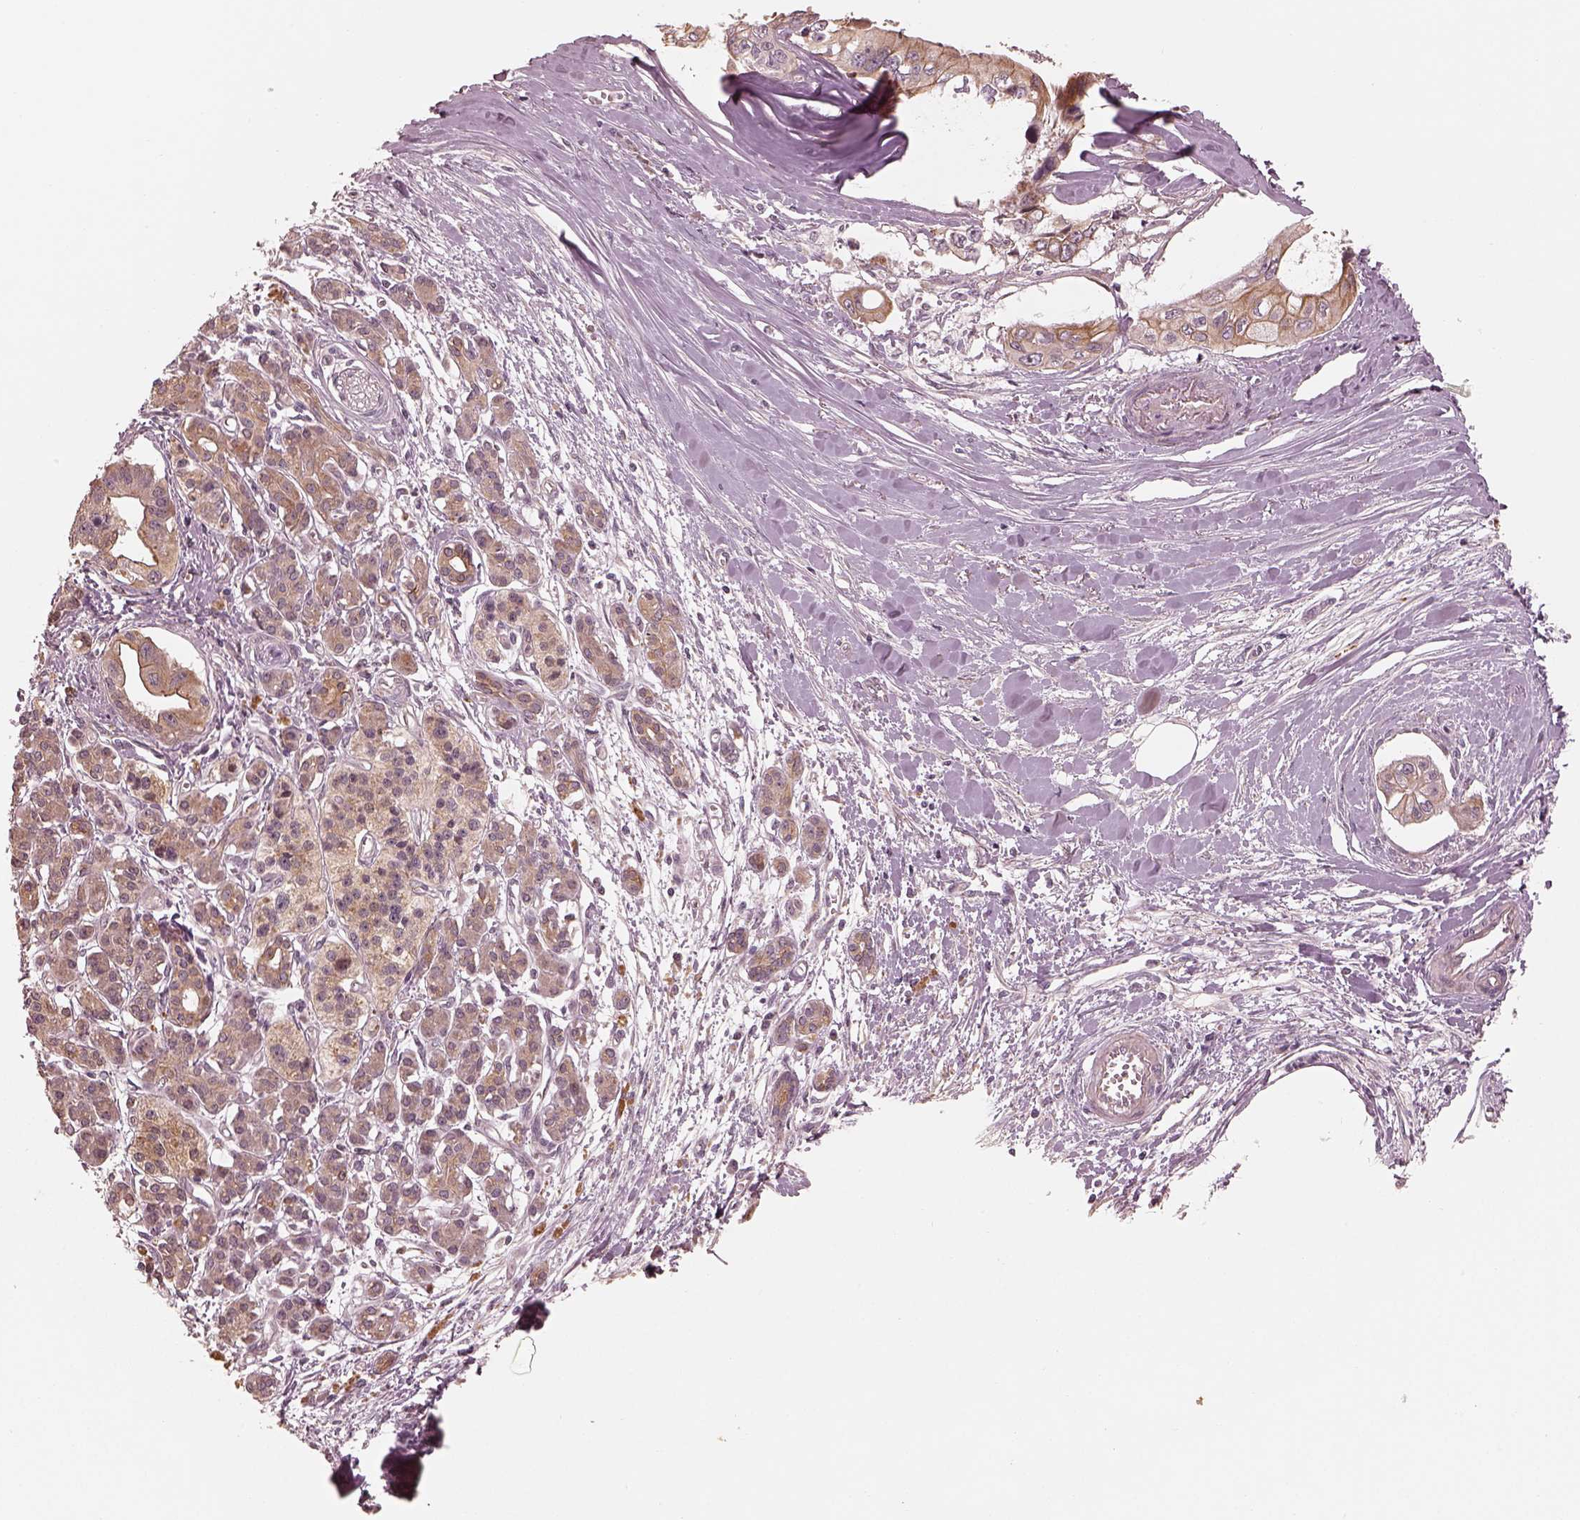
{"staining": {"intensity": "weak", "quantity": "25%-75%", "location": "cytoplasmic/membranous"}, "tissue": "pancreatic cancer", "cell_type": "Tumor cells", "image_type": "cancer", "snomed": [{"axis": "morphology", "description": "Adenocarcinoma, NOS"}, {"axis": "topography", "description": "Pancreas"}], "caption": "This is a photomicrograph of immunohistochemistry staining of pancreatic cancer (adenocarcinoma), which shows weak expression in the cytoplasmic/membranous of tumor cells.", "gene": "SLC25A46", "patient": {"sex": "male", "age": 60}}